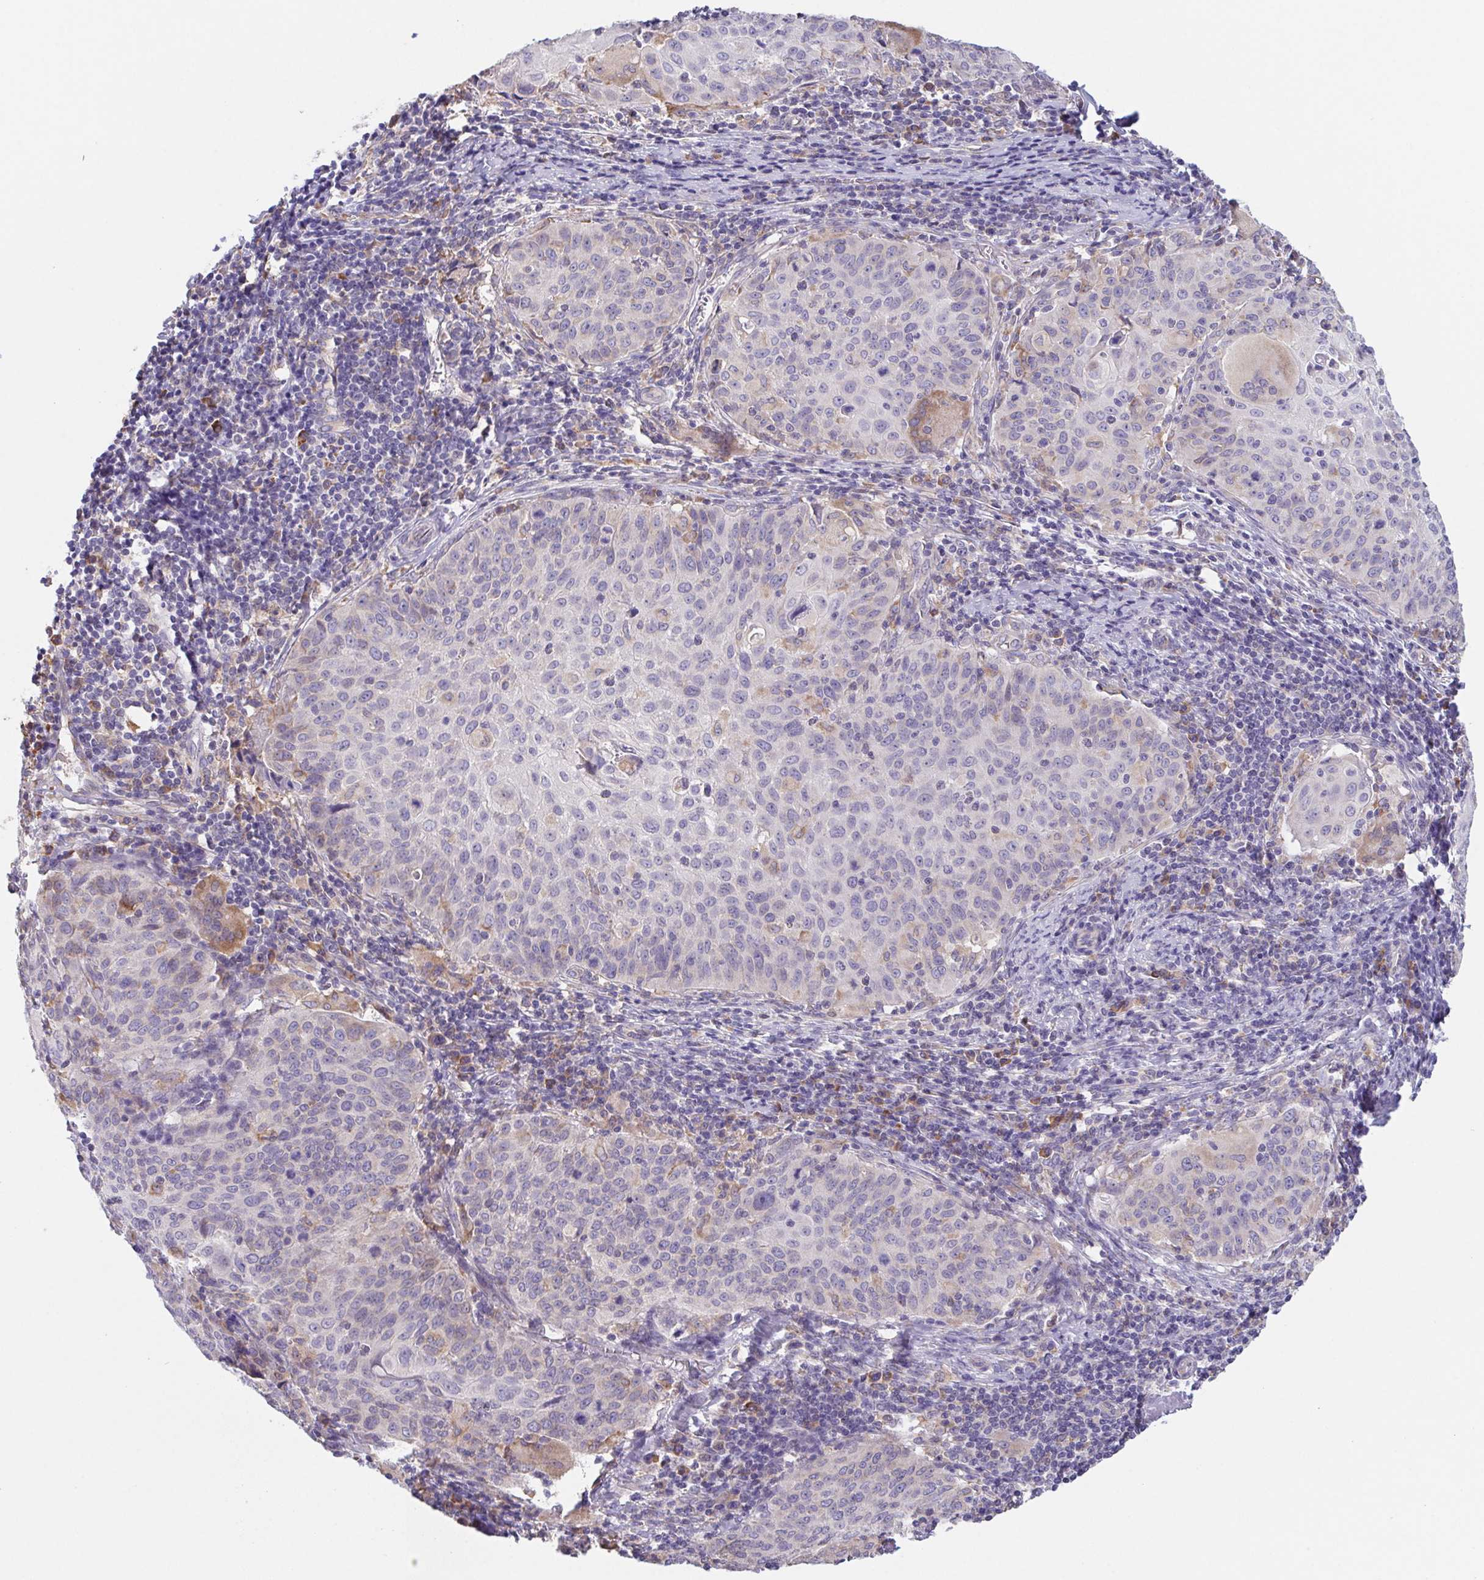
{"staining": {"intensity": "weak", "quantity": "<25%", "location": "cytoplasmic/membranous"}, "tissue": "cervical cancer", "cell_type": "Tumor cells", "image_type": "cancer", "snomed": [{"axis": "morphology", "description": "Squamous cell carcinoma, NOS"}, {"axis": "topography", "description": "Cervix"}], "caption": "Immunohistochemistry (IHC) micrograph of squamous cell carcinoma (cervical) stained for a protein (brown), which shows no expression in tumor cells. (DAB immunohistochemistry with hematoxylin counter stain).", "gene": "ADAM8", "patient": {"sex": "female", "age": 65}}